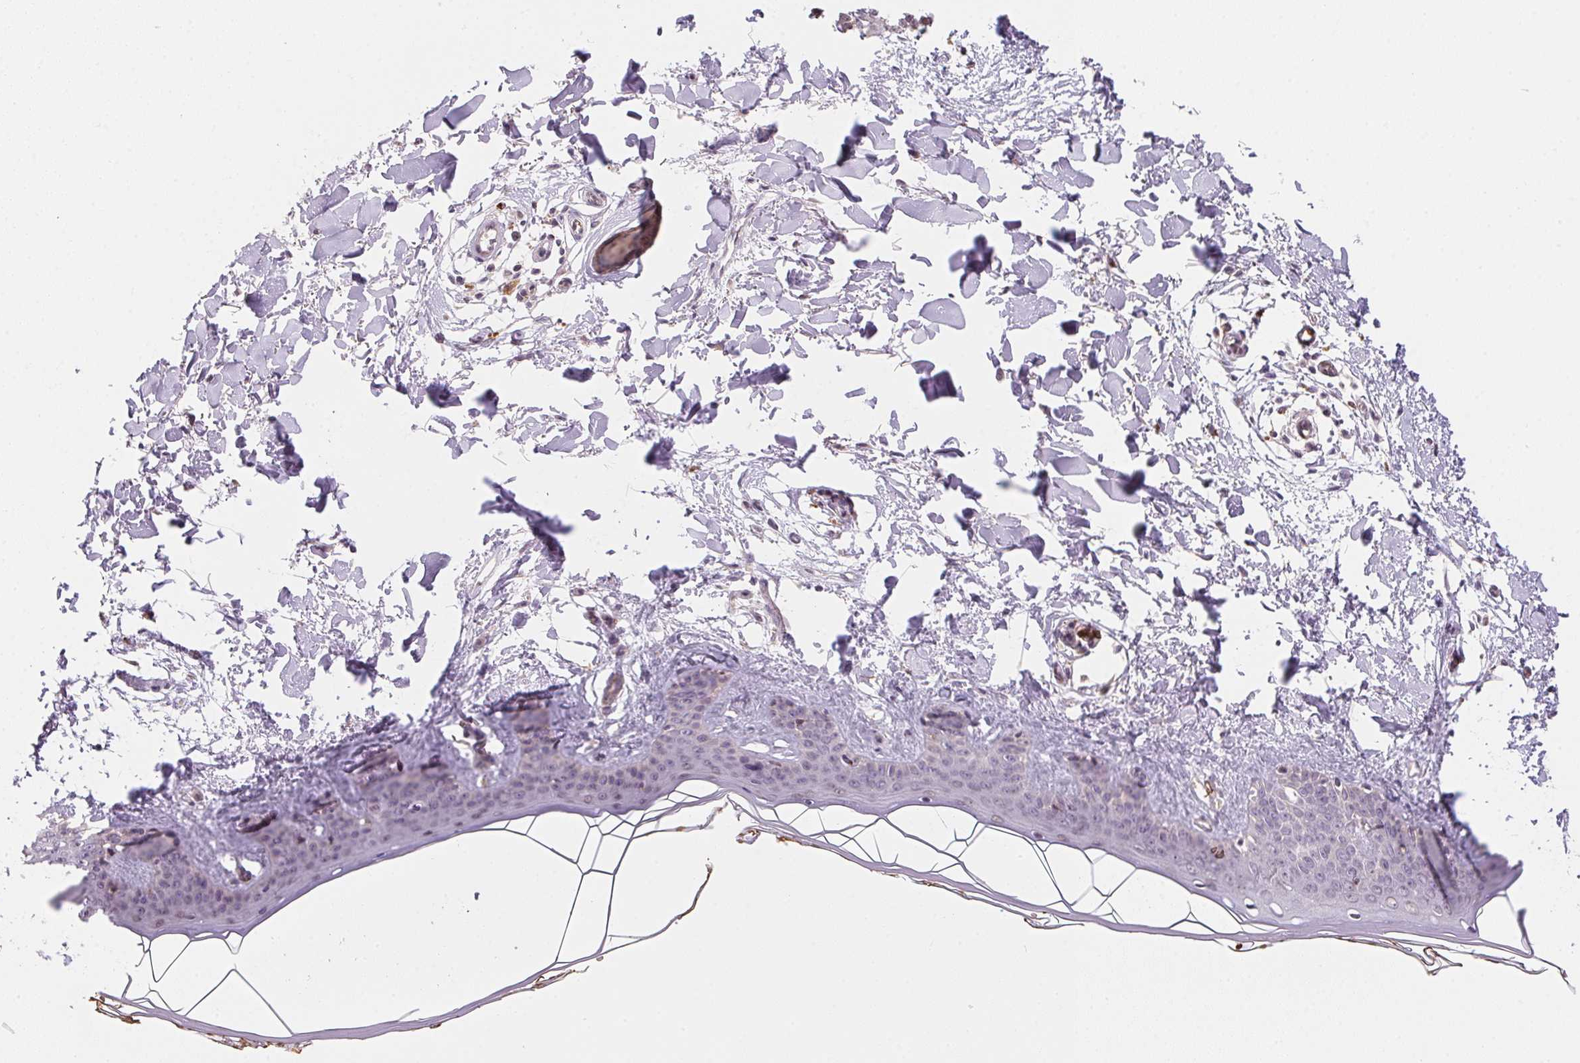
{"staining": {"intensity": "negative", "quantity": "none", "location": "none"}, "tissue": "skin", "cell_type": "Fibroblasts", "image_type": "normal", "snomed": [{"axis": "morphology", "description": "Normal tissue, NOS"}, {"axis": "topography", "description": "Skin"}], "caption": "Photomicrograph shows no protein staining in fibroblasts of benign skin. (DAB (3,3'-diaminobenzidine) IHC with hematoxylin counter stain).", "gene": "METTL13", "patient": {"sex": "female", "age": 34}}